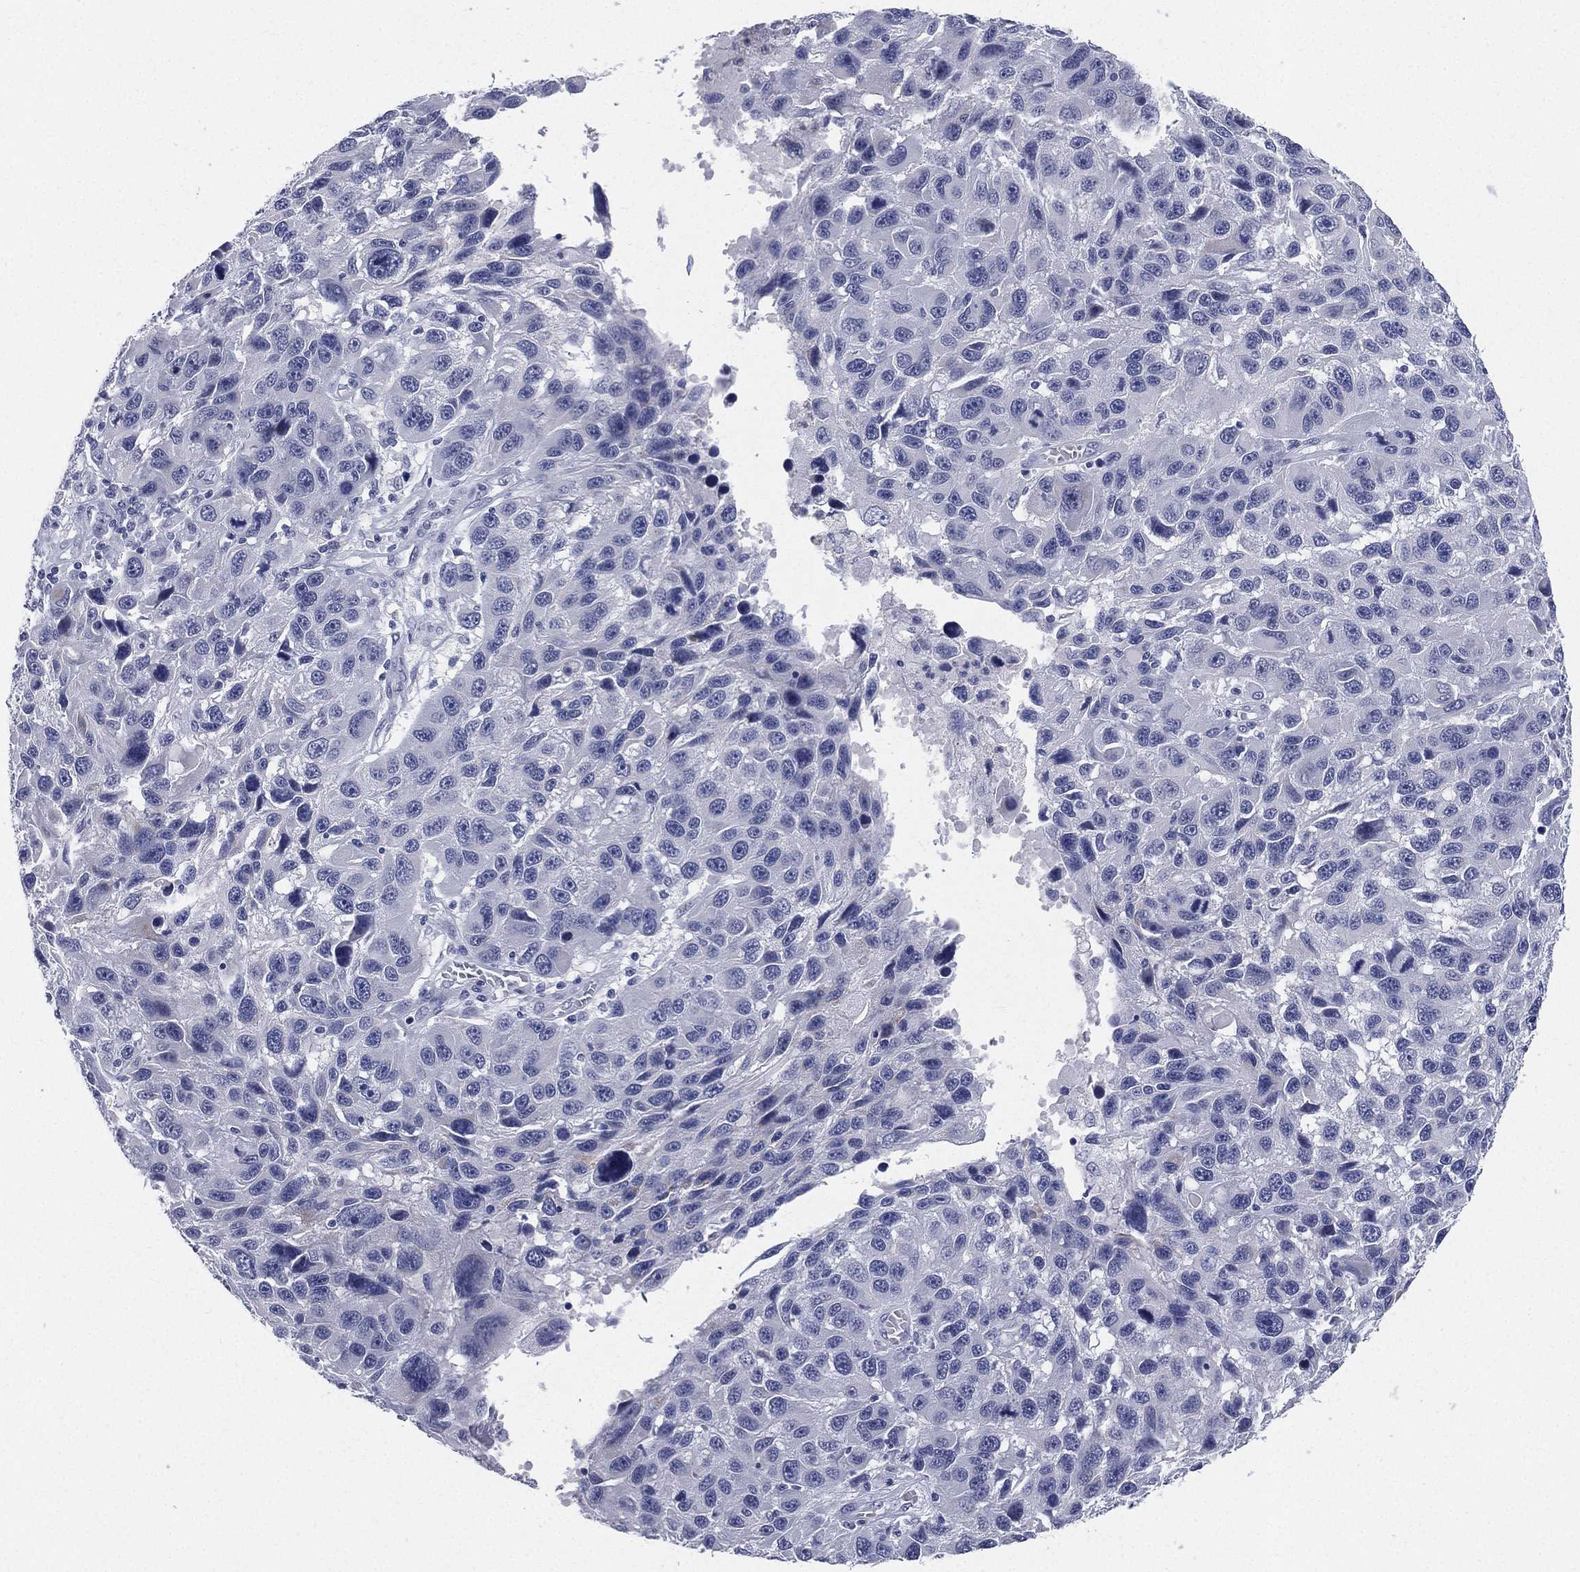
{"staining": {"intensity": "negative", "quantity": "none", "location": "none"}, "tissue": "melanoma", "cell_type": "Tumor cells", "image_type": "cancer", "snomed": [{"axis": "morphology", "description": "Malignant melanoma, NOS"}, {"axis": "topography", "description": "Skin"}], "caption": "IHC histopathology image of neoplastic tissue: malignant melanoma stained with DAB exhibits no significant protein positivity in tumor cells.", "gene": "CD22", "patient": {"sex": "male", "age": 53}}